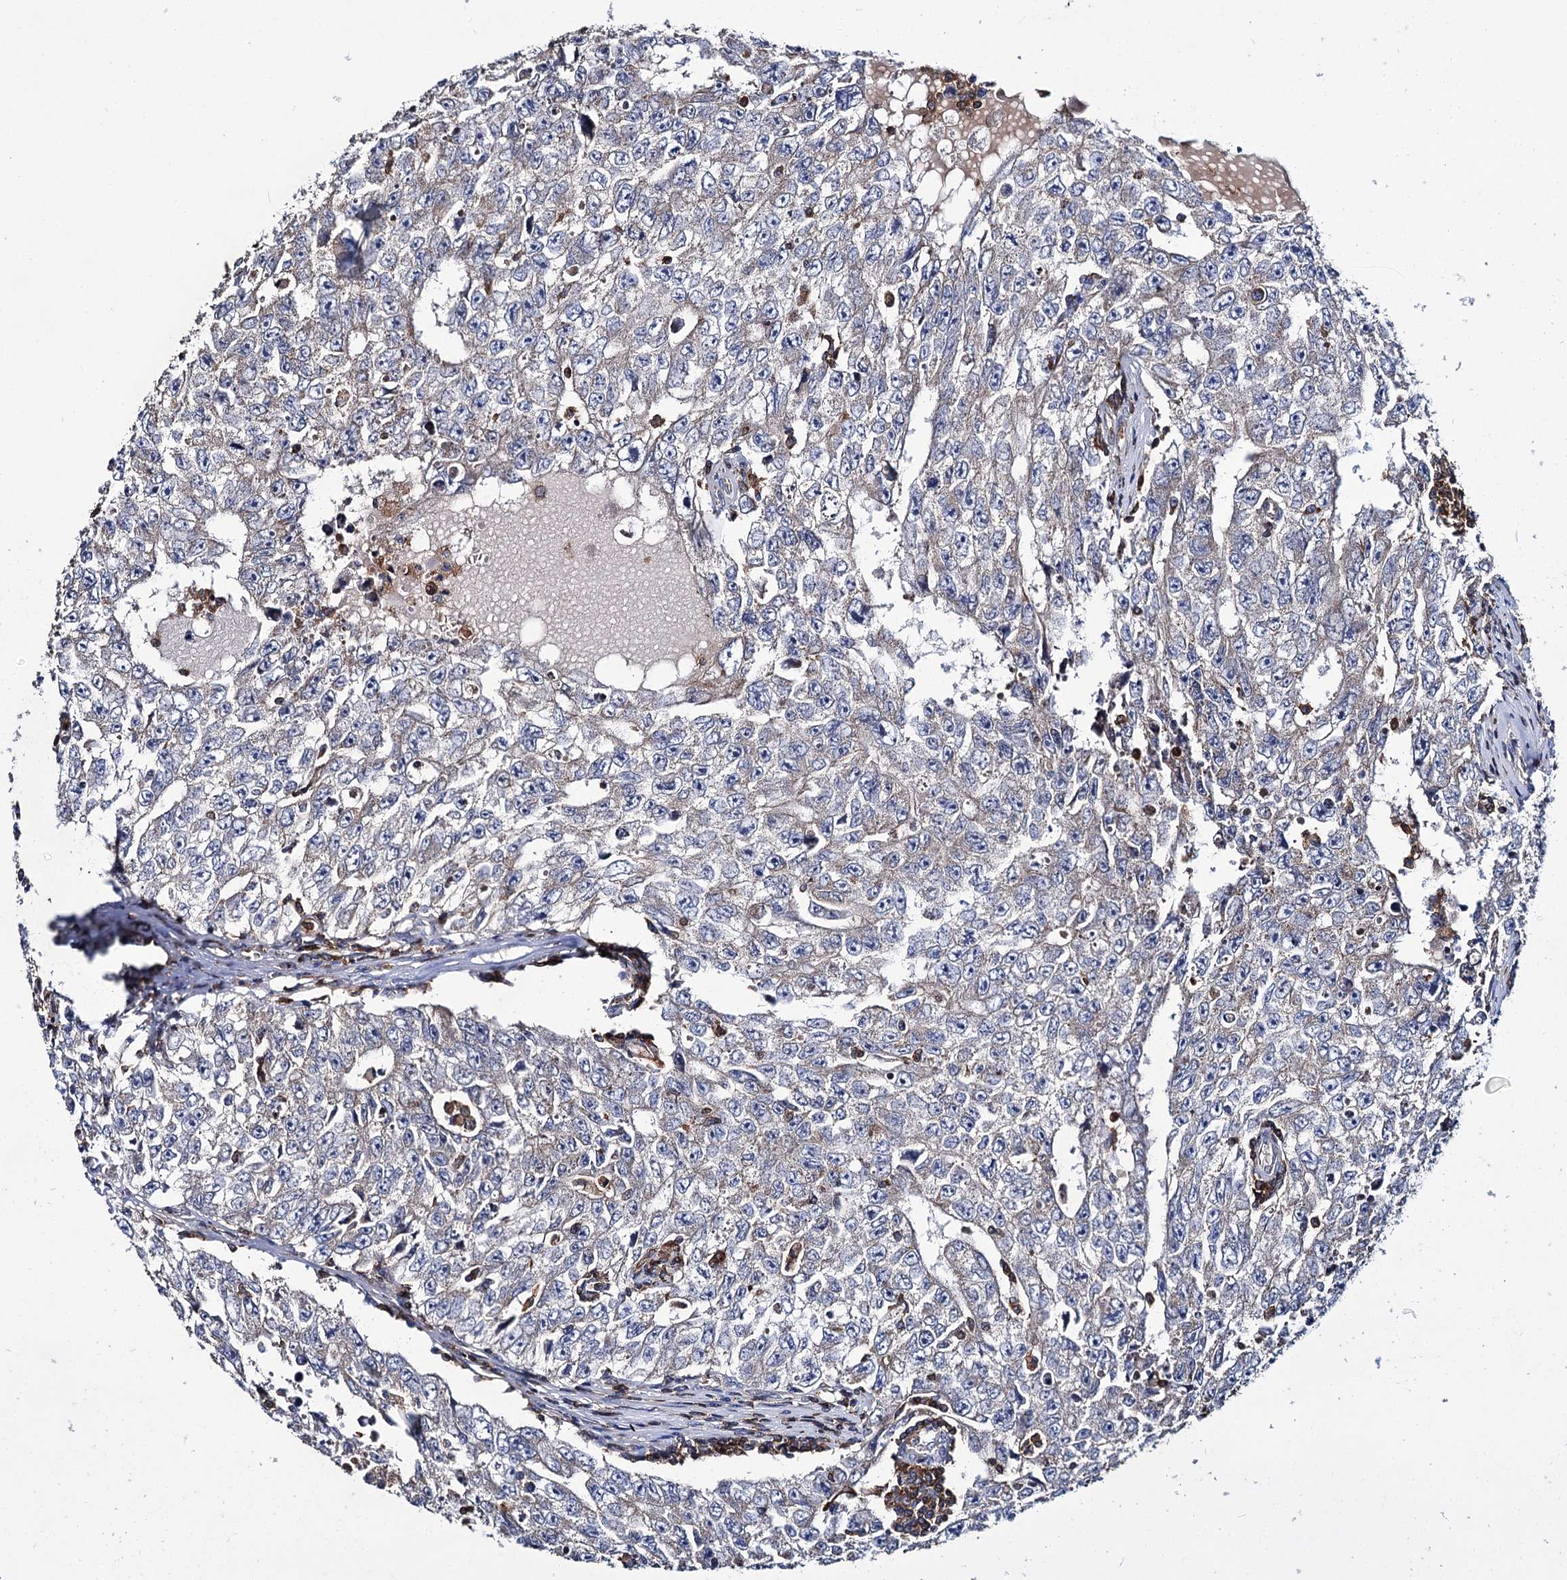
{"staining": {"intensity": "weak", "quantity": "25%-75%", "location": "cytoplasmic/membranous"}, "tissue": "testis cancer", "cell_type": "Tumor cells", "image_type": "cancer", "snomed": [{"axis": "morphology", "description": "Carcinoma, Embryonal, NOS"}, {"axis": "topography", "description": "Testis"}], "caption": "Brown immunohistochemical staining in human testis cancer (embryonal carcinoma) shows weak cytoplasmic/membranous expression in approximately 25%-75% of tumor cells.", "gene": "UBASH3B", "patient": {"sex": "male", "age": 17}}